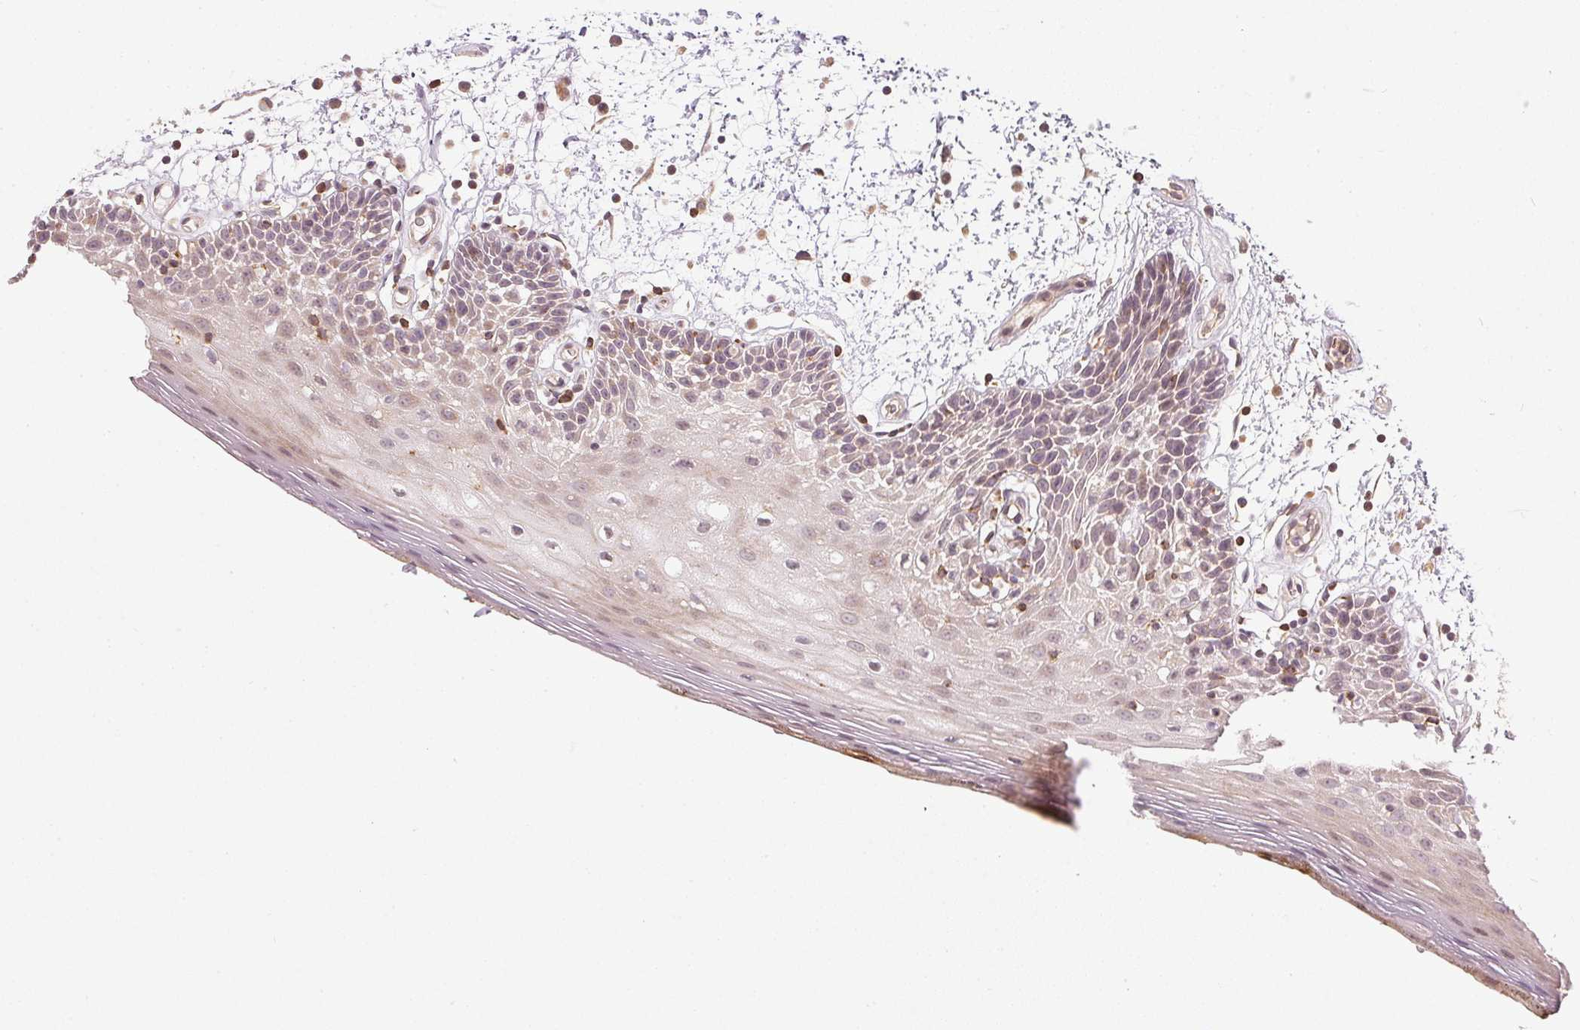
{"staining": {"intensity": "weak", "quantity": "<25%", "location": "cytoplasmic/membranous"}, "tissue": "oral mucosa", "cell_type": "Squamous epithelial cells", "image_type": "normal", "snomed": [{"axis": "morphology", "description": "Normal tissue, NOS"}, {"axis": "morphology", "description": "Squamous cell carcinoma, NOS"}, {"axis": "topography", "description": "Oral tissue"}, {"axis": "topography", "description": "Head-Neck"}], "caption": "Squamous epithelial cells show no significant positivity in unremarkable oral mucosa. The staining was performed using DAB (3,3'-diaminobenzidine) to visualize the protein expression in brown, while the nuclei were stained in blue with hematoxylin (Magnification: 20x).", "gene": "NADK2", "patient": {"sex": "male", "age": 52}}